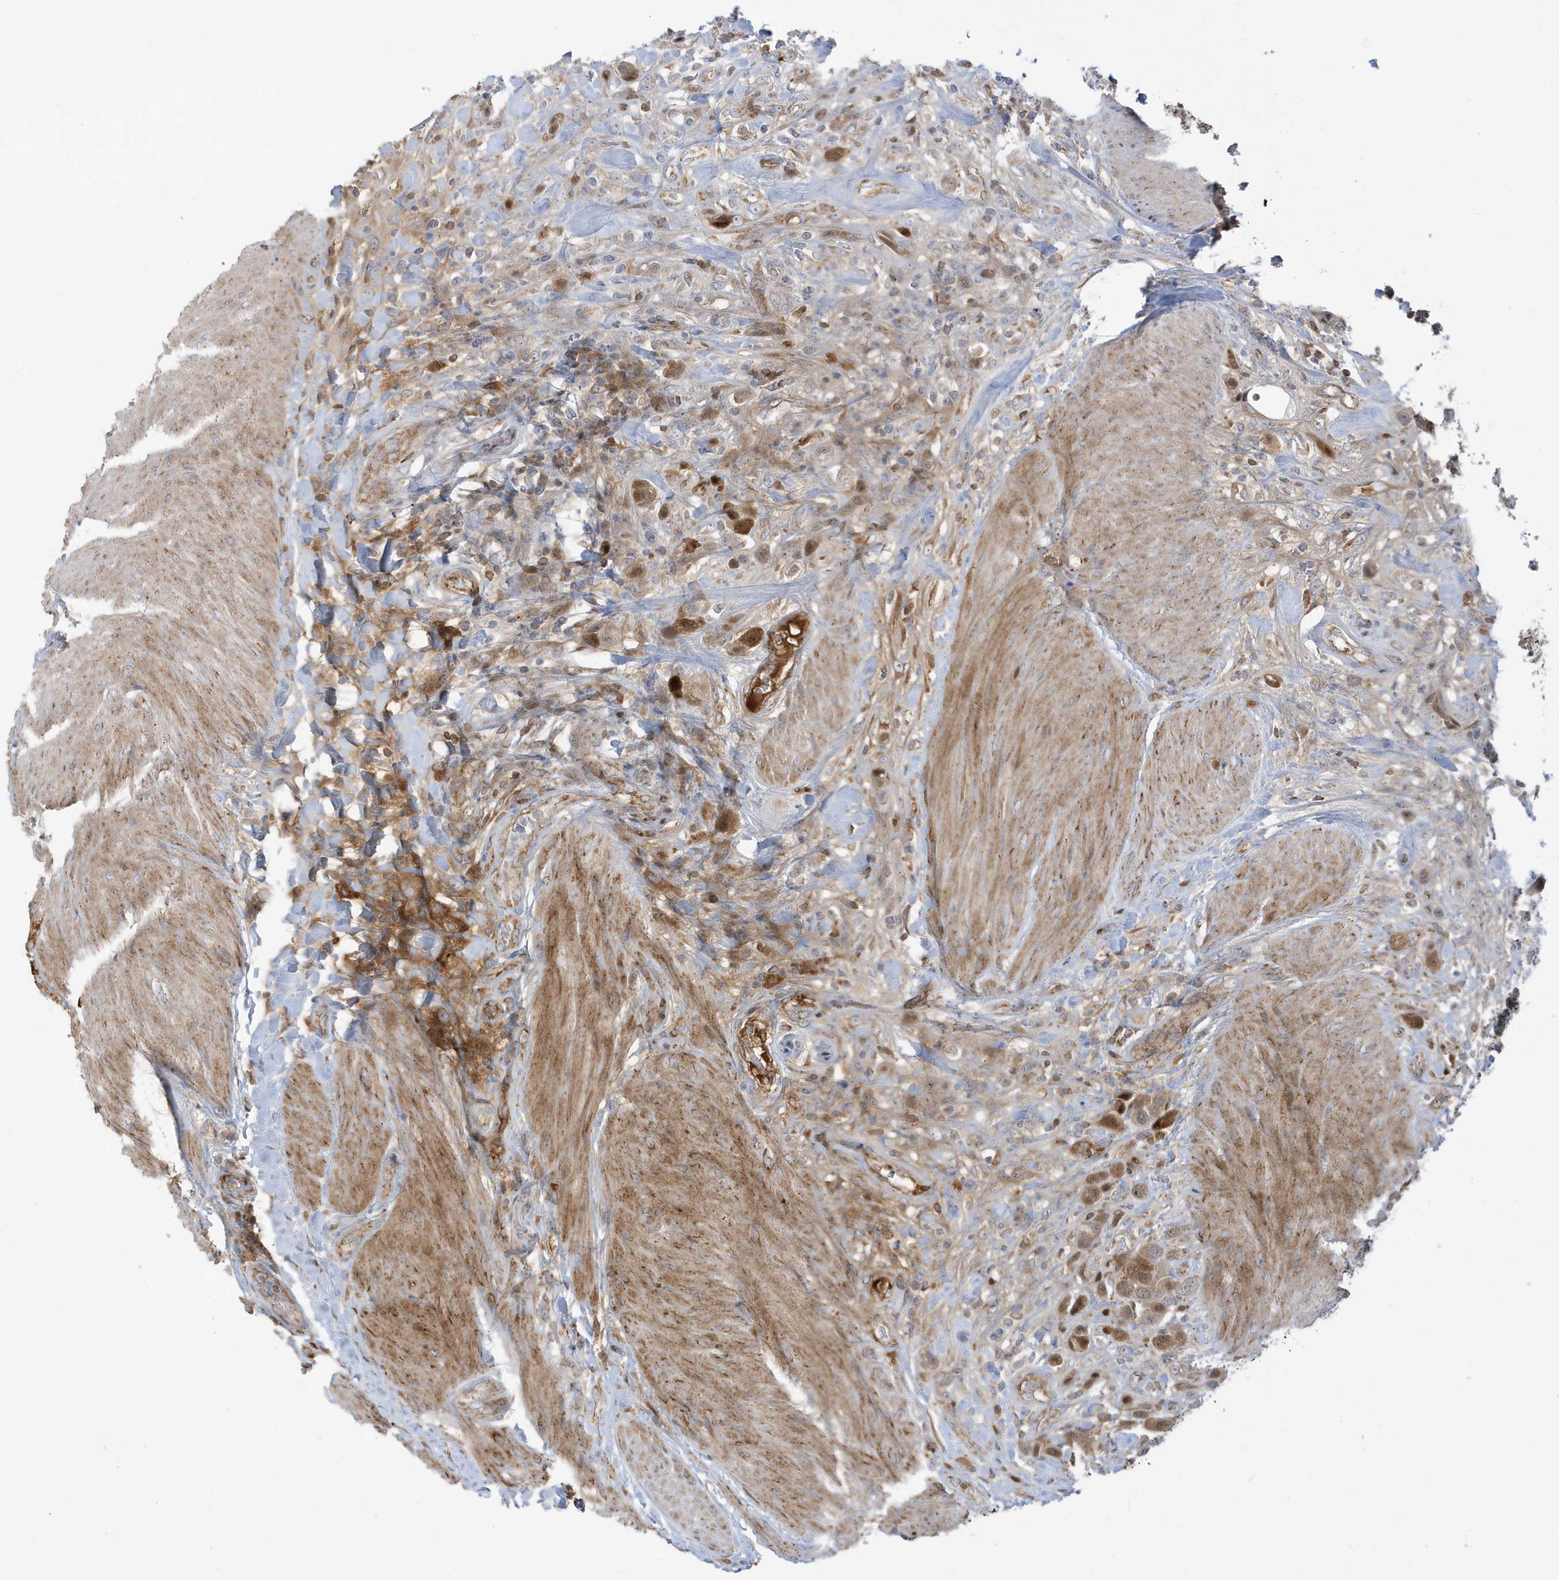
{"staining": {"intensity": "moderate", "quantity": ">75%", "location": "cytoplasmic/membranous"}, "tissue": "urothelial cancer", "cell_type": "Tumor cells", "image_type": "cancer", "snomed": [{"axis": "morphology", "description": "Urothelial carcinoma, High grade"}, {"axis": "topography", "description": "Urinary bladder"}], "caption": "Protein expression by IHC exhibits moderate cytoplasmic/membranous staining in about >75% of tumor cells in high-grade urothelial carcinoma. (brown staining indicates protein expression, while blue staining denotes nuclei).", "gene": "IFT57", "patient": {"sex": "male", "age": 50}}